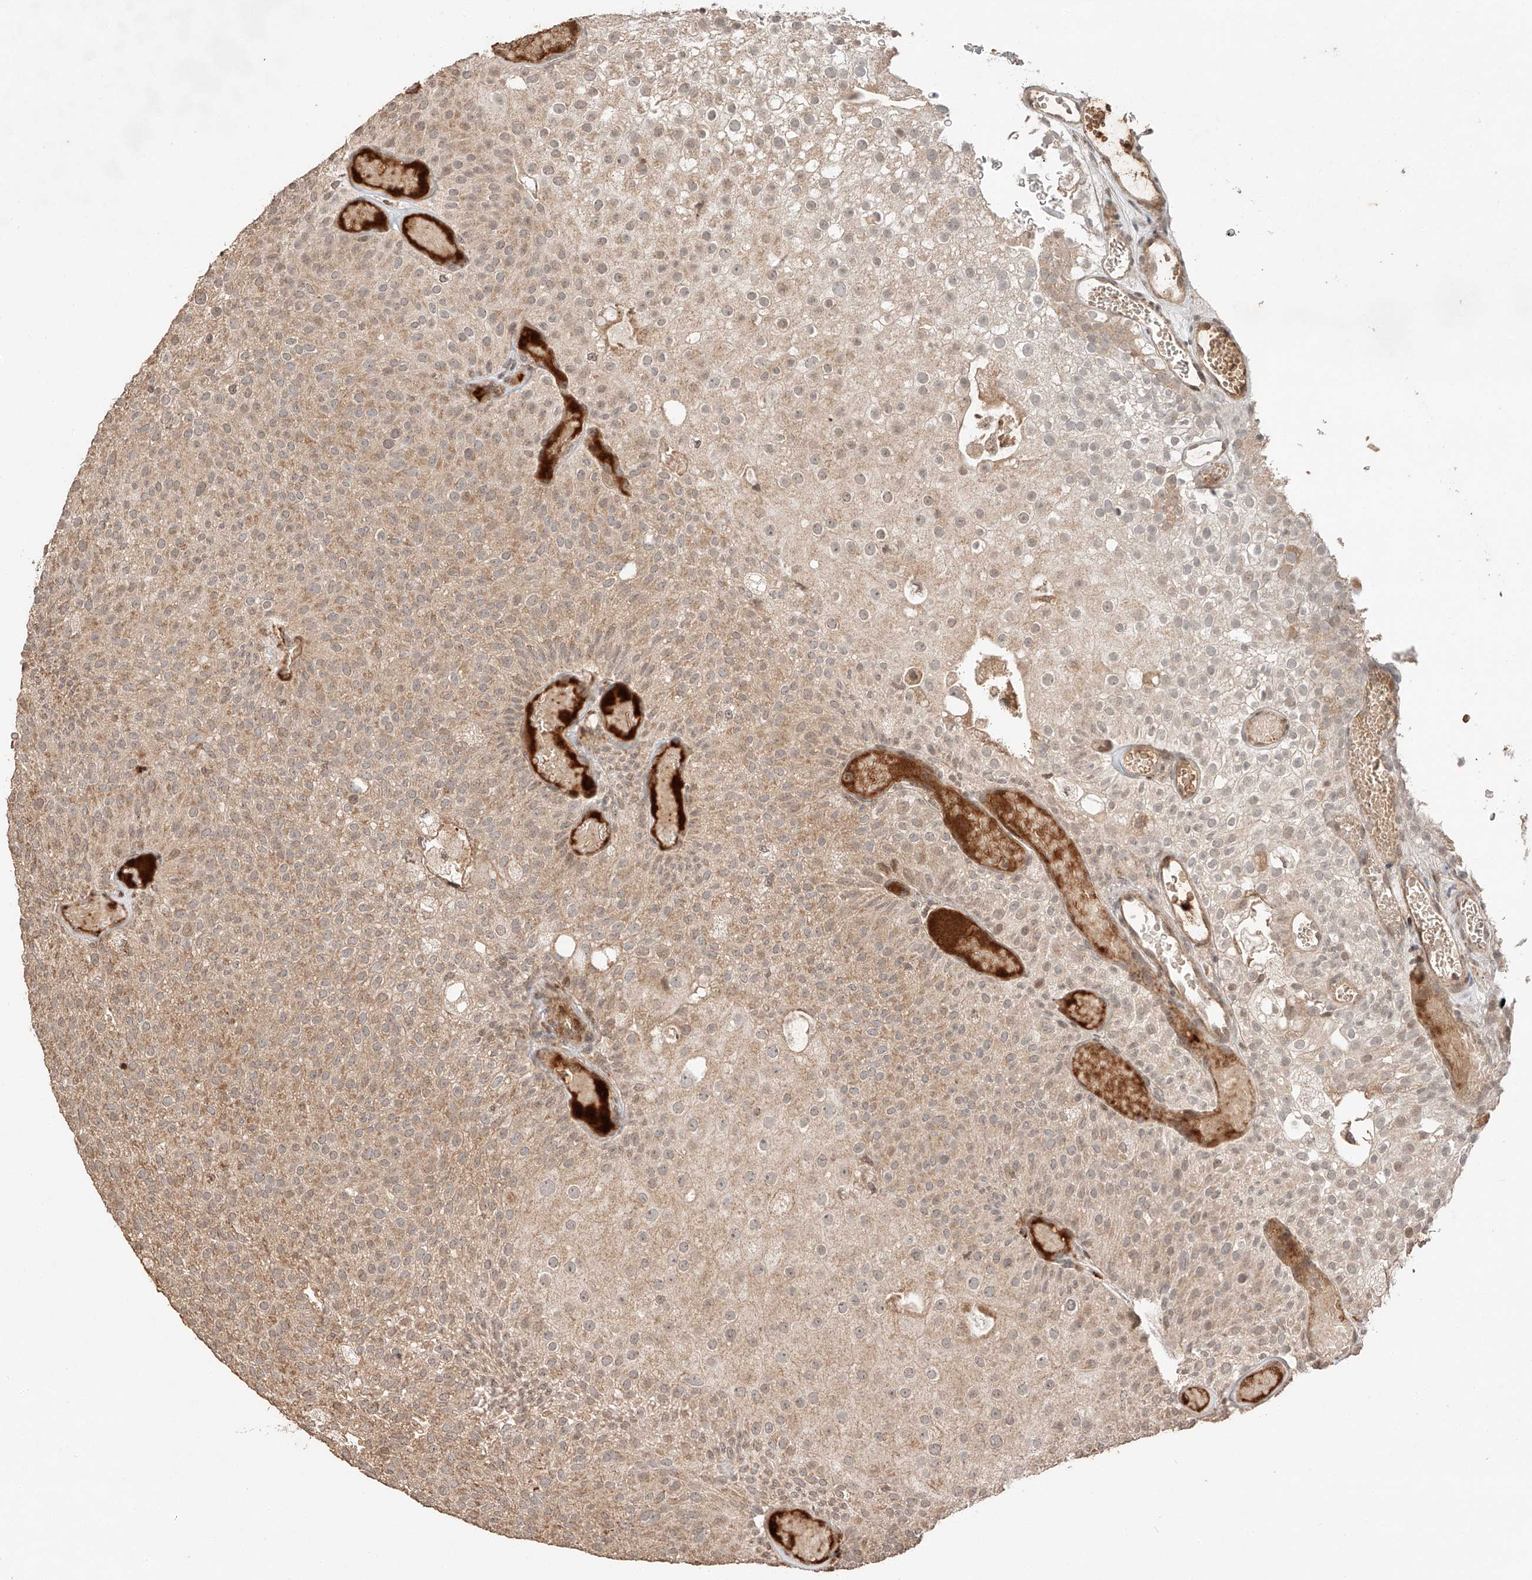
{"staining": {"intensity": "weak", "quantity": "25%-75%", "location": "cytoplasmic/membranous"}, "tissue": "urothelial cancer", "cell_type": "Tumor cells", "image_type": "cancer", "snomed": [{"axis": "morphology", "description": "Urothelial carcinoma, Low grade"}, {"axis": "topography", "description": "Urinary bladder"}], "caption": "Low-grade urothelial carcinoma tissue demonstrates weak cytoplasmic/membranous expression in approximately 25%-75% of tumor cells", "gene": "ARHGAP33", "patient": {"sex": "male", "age": 78}}